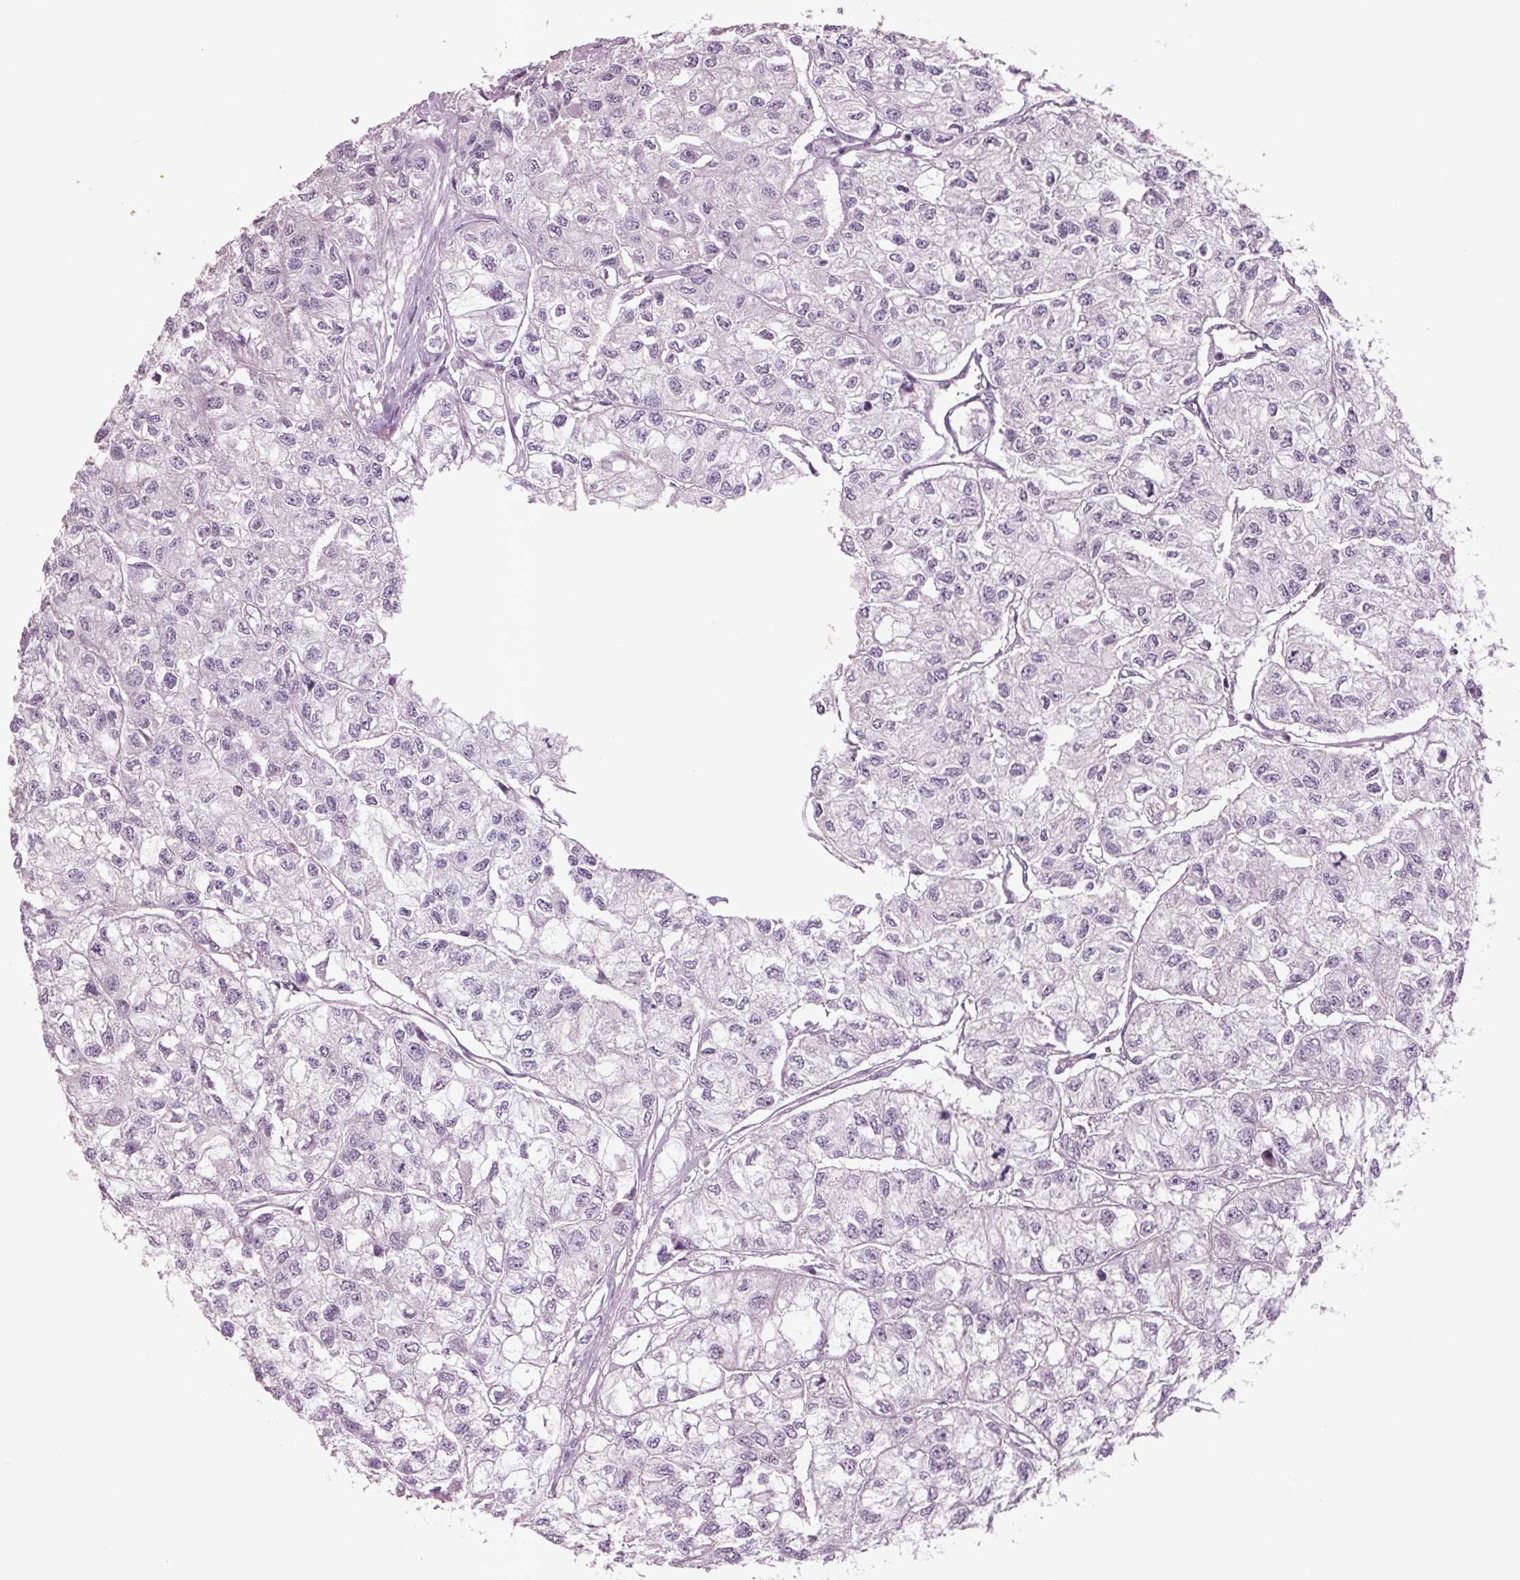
{"staining": {"intensity": "negative", "quantity": "none", "location": "none"}, "tissue": "renal cancer", "cell_type": "Tumor cells", "image_type": "cancer", "snomed": [{"axis": "morphology", "description": "Adenocarcinoma, NOS"}, {"axis": "topography", "description": "Kidney"}], "caption": "DAB immunohistochemical staining of renal cancer (adenocarcinoma) displays no significant positivity in tumor cells.", "gene": "BHLHE22", "patient": {"sex": "male", "age": 56}}